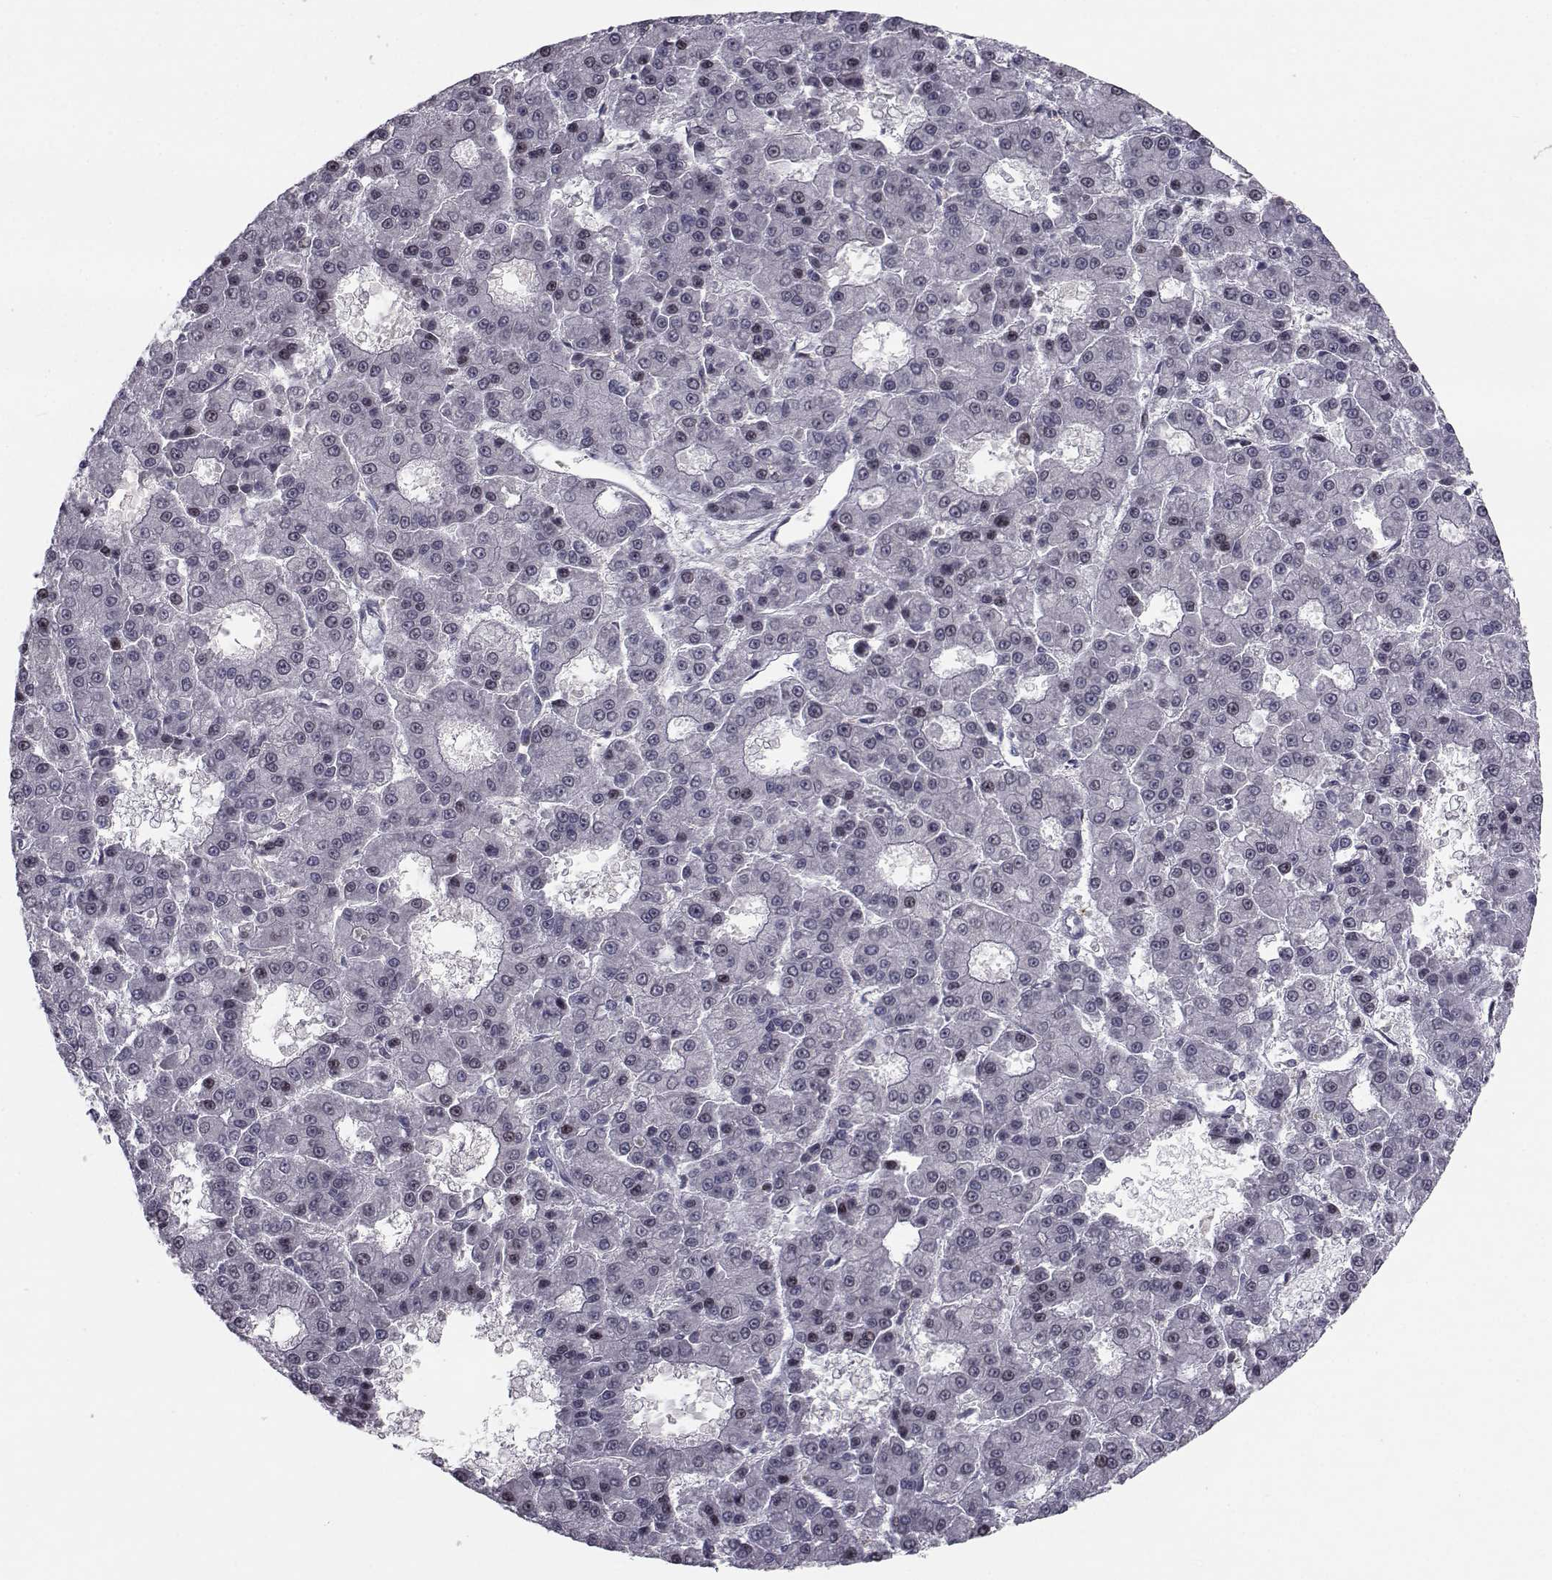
{"staining": {"intensity": "negative", "quantity": "none", "location": "none"}, "tissue": "liver cancer", "cell_type": "Tumor cells", "image_type": "cancer", "snomed": [{"axis": "morphology", "description": "Carcinoma, Hepatocellular, NOS"}, {"axis": "topography", "description": "Liver"}], "caption": "Immunohistochemistry (IHC) micrograph of human liver cancer stained for a protein (brown), which reveals no positivity in tumor cells.", "gene": "PCP4L1", "patient": {"sex": "male", "age": 70}}